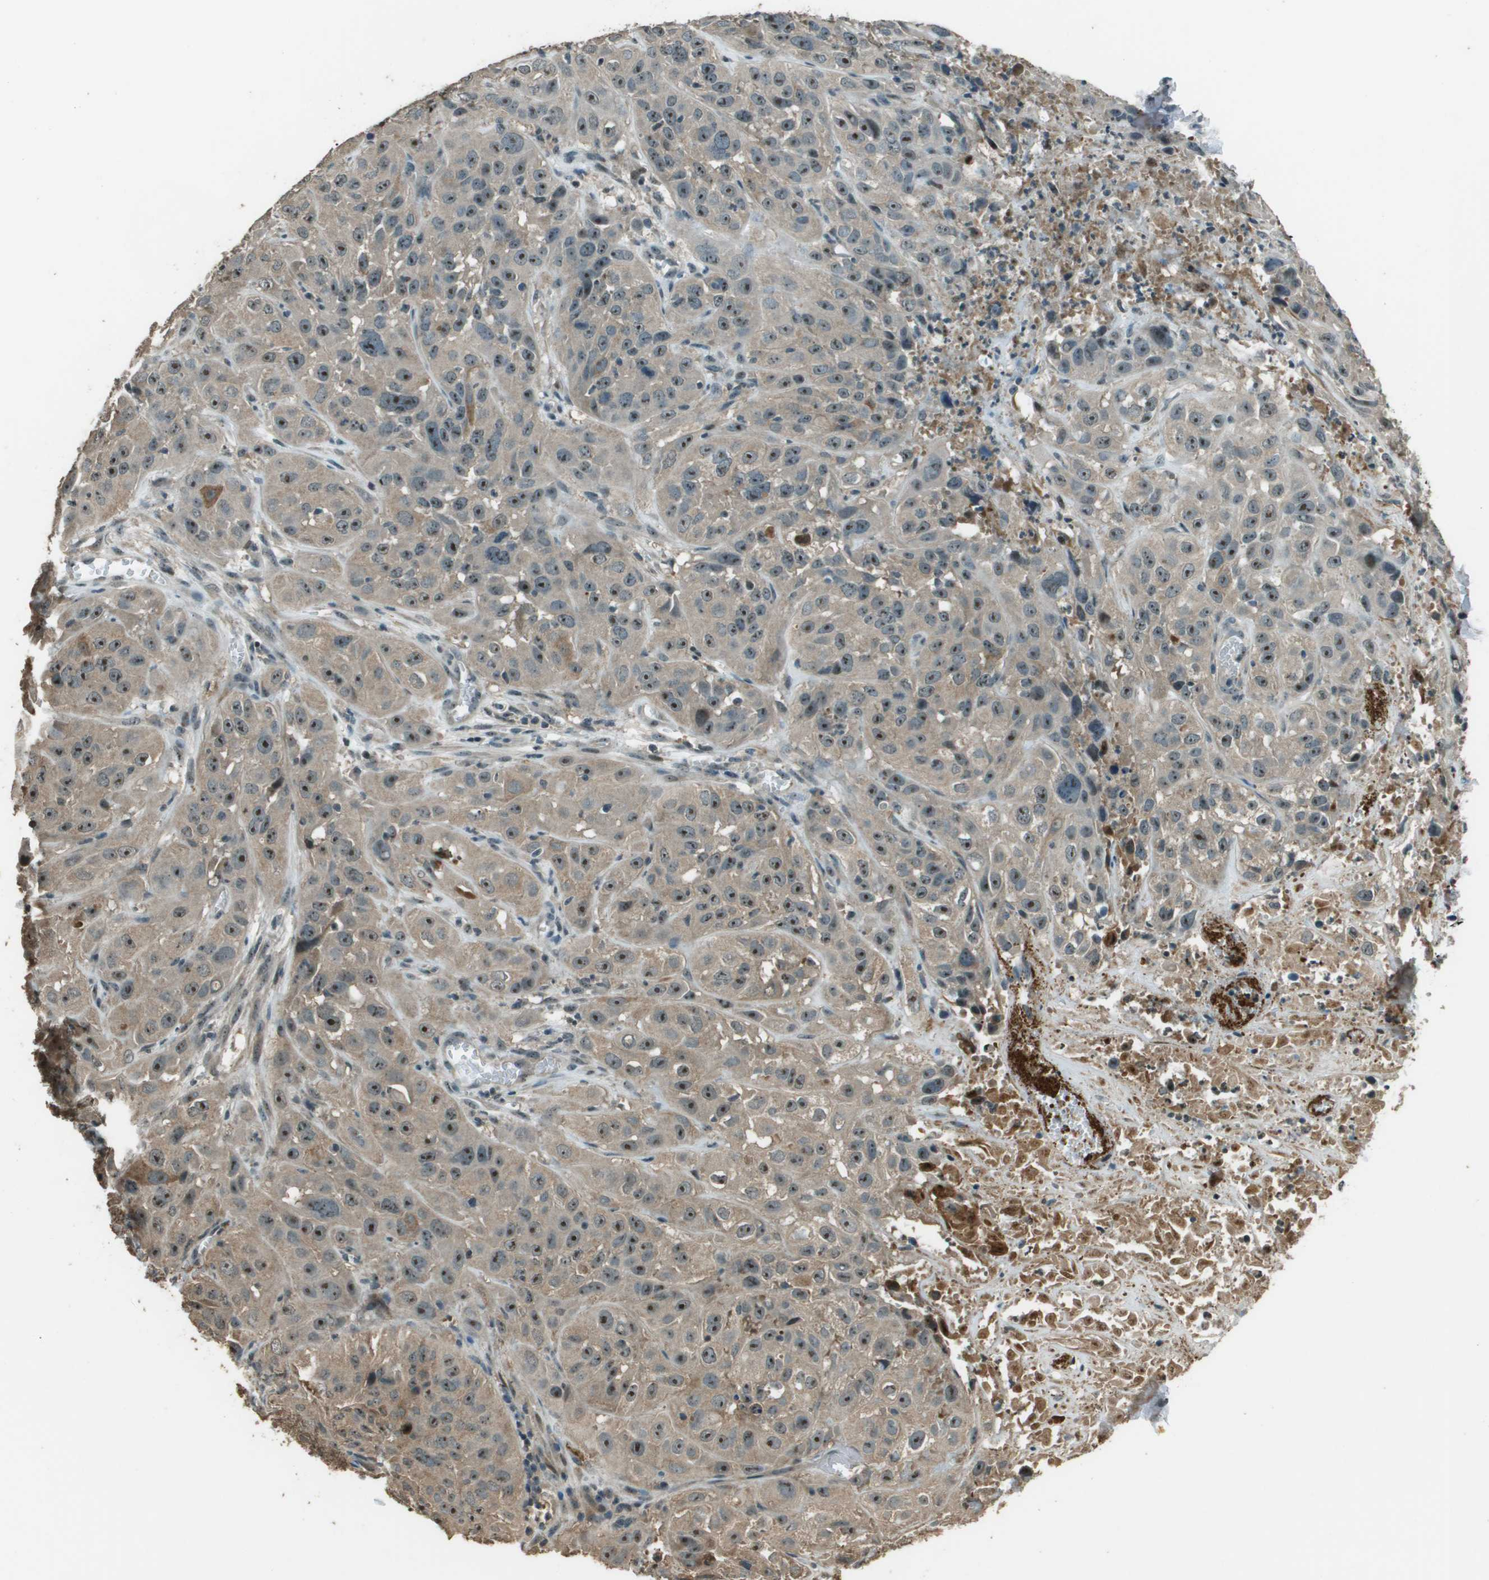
{"staining": {"intensity": "moderate", "quantity": ">75%", "location": "cytoplasmic/membranous,nuclear"}, "tissue": "cervical cancer", "cell_type": "Tumor cells", "image_type": "cancer", "snomed": [{"axis": "morphology", "description": "Squamous cell carcinoma, NOS"}, {"axis": "topography", "description": "Cervix"}], "caption": "Immunohistochemical staining of cervical squamous cell carcinoma reveals moderate cytoplasmic/membranous and nuclear protein expression in about >75% of tumor cells.", "gene": "SDC3", "patient": {"sex": "female", "age": 32}}